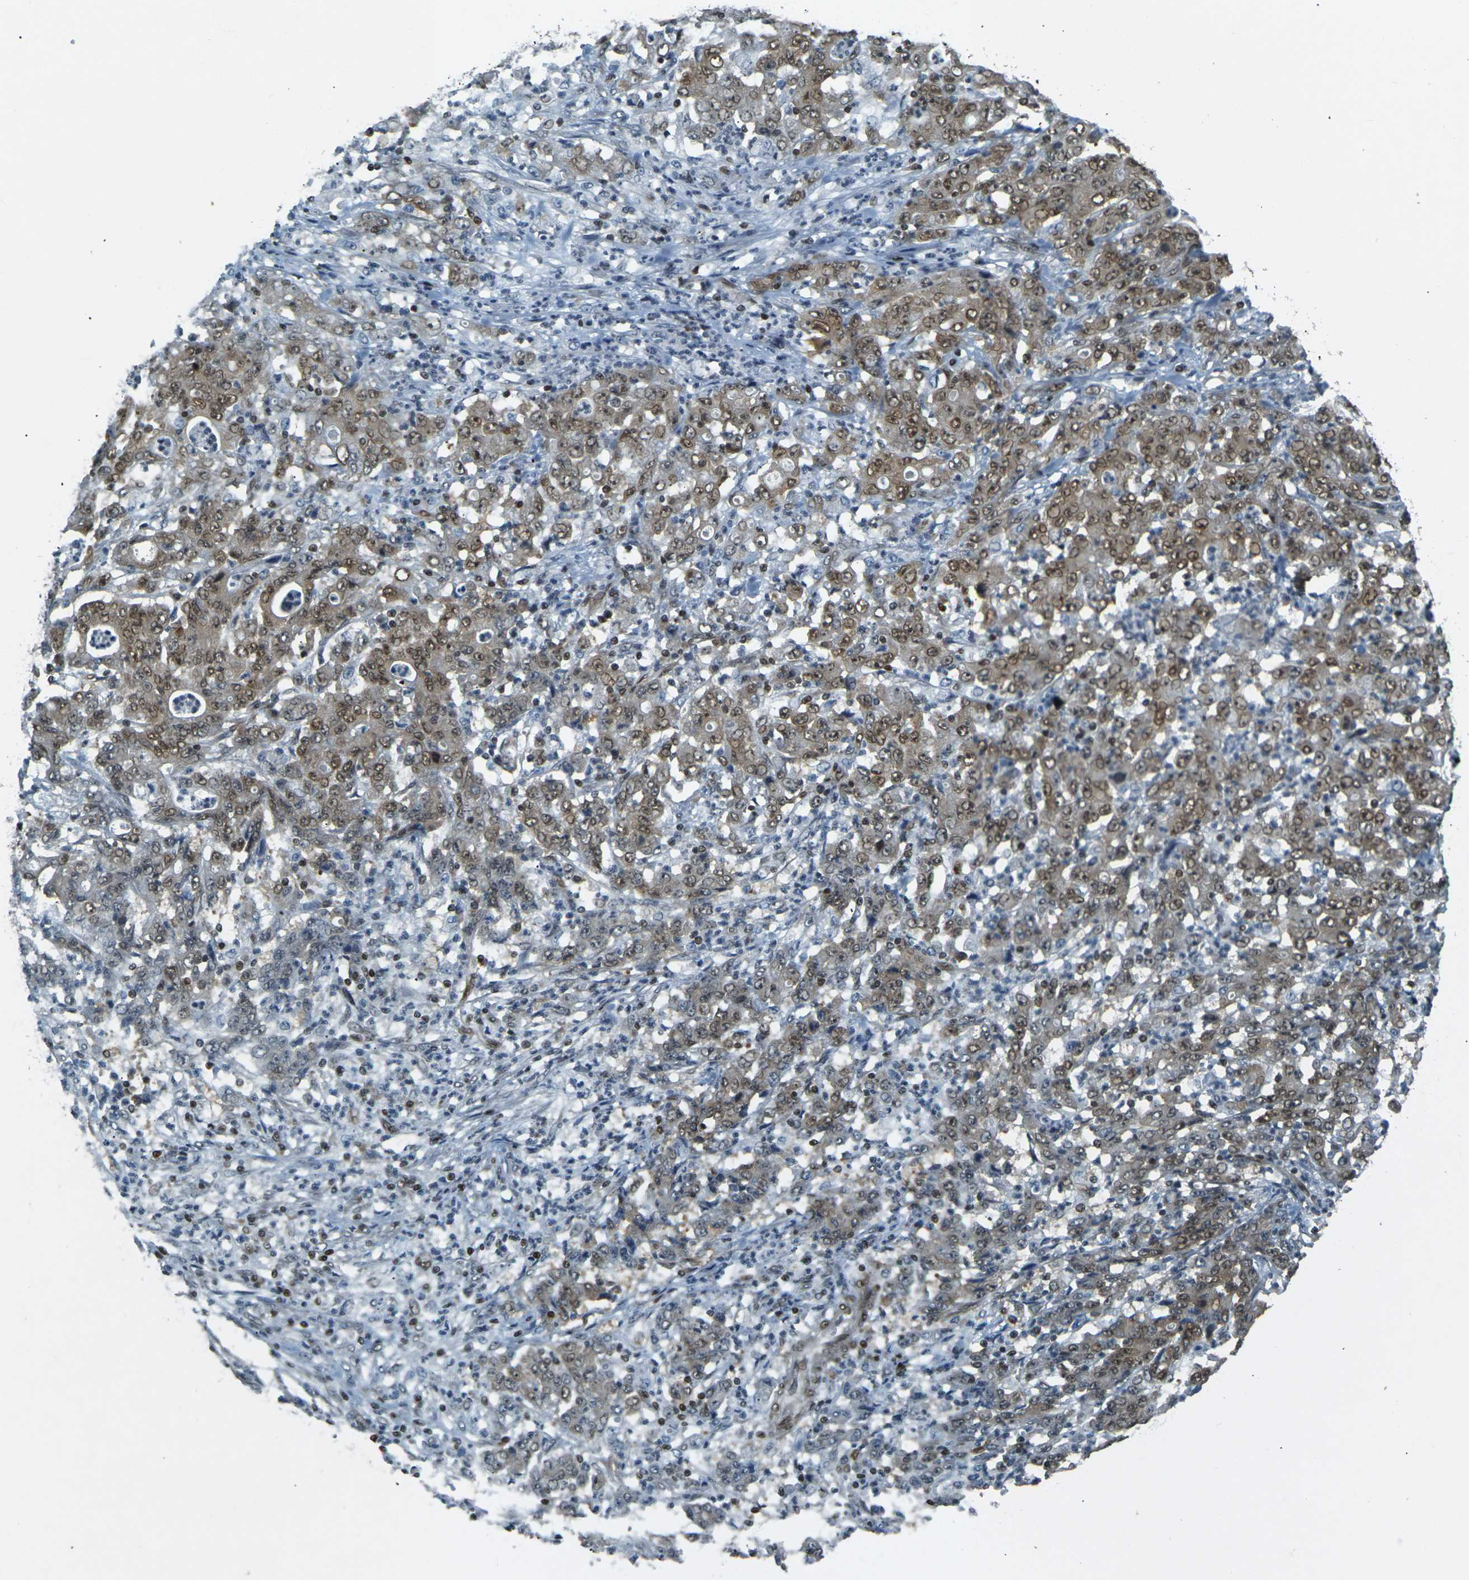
{"staining": {"intensity": "moderate", "quantity": ">75%", "location": "cytoplasmic/membranous,nuclear"}, "tissue": "stomach cancer", "cell_type": "Tumor cells", "image_type": "cancer", "snomed": [{"axis": "morphology", "description": "Adenocarcinoma, NOS"}, {"axis": "topography", "description": "Stomach, lower"}], "caption": "DAB immunohistochemical staining of human stomach adenocarcinoma exhibits moderate cytoplasmic/membranous and nuclear protein expression in approximately >75% of tumor cells.", "gene": "NHEJ1", "patient": {"sex": "female", "age": 71}}